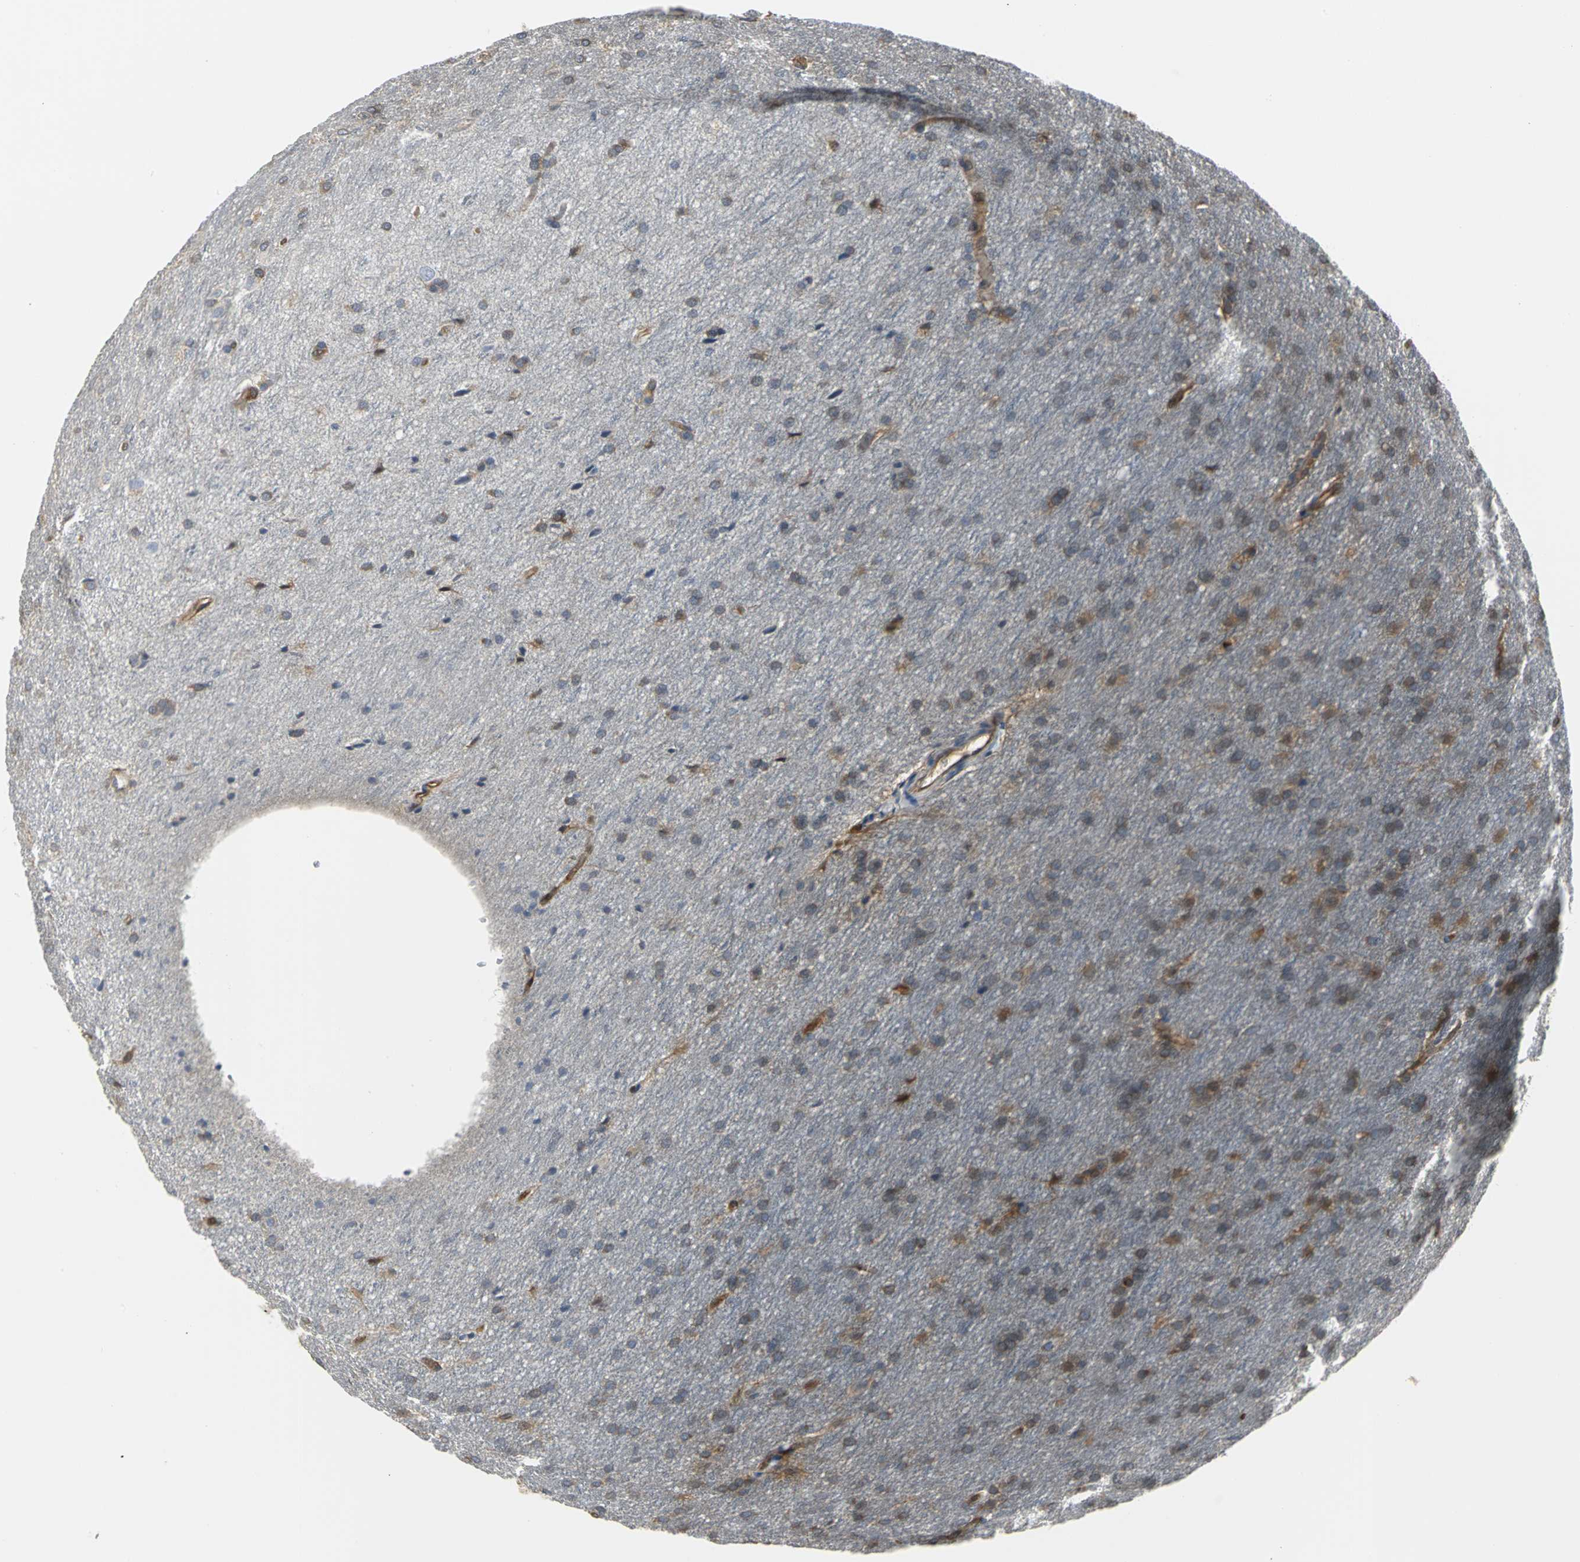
{"staining": {"intensity": "moderate", "quantity": "25%-75%", "location": "cytoplasmic/membranous"}, "tissue": "glioma", "cell_type": "Tumor cells", "image_type": "cancer", "snomed": [{"axis": "morphology", "description": "Glioma, malignant, Low grade"}, {"axis": "topography", "description": "Brain"}], "caption": "Malignant low-grade glioma tissue displays moderate cytoplasmic/membranous staining in approximately 25%-75% of tumor cells", "gene": "CHRNB1", "patient": {"sex": "female", "age": 32}}